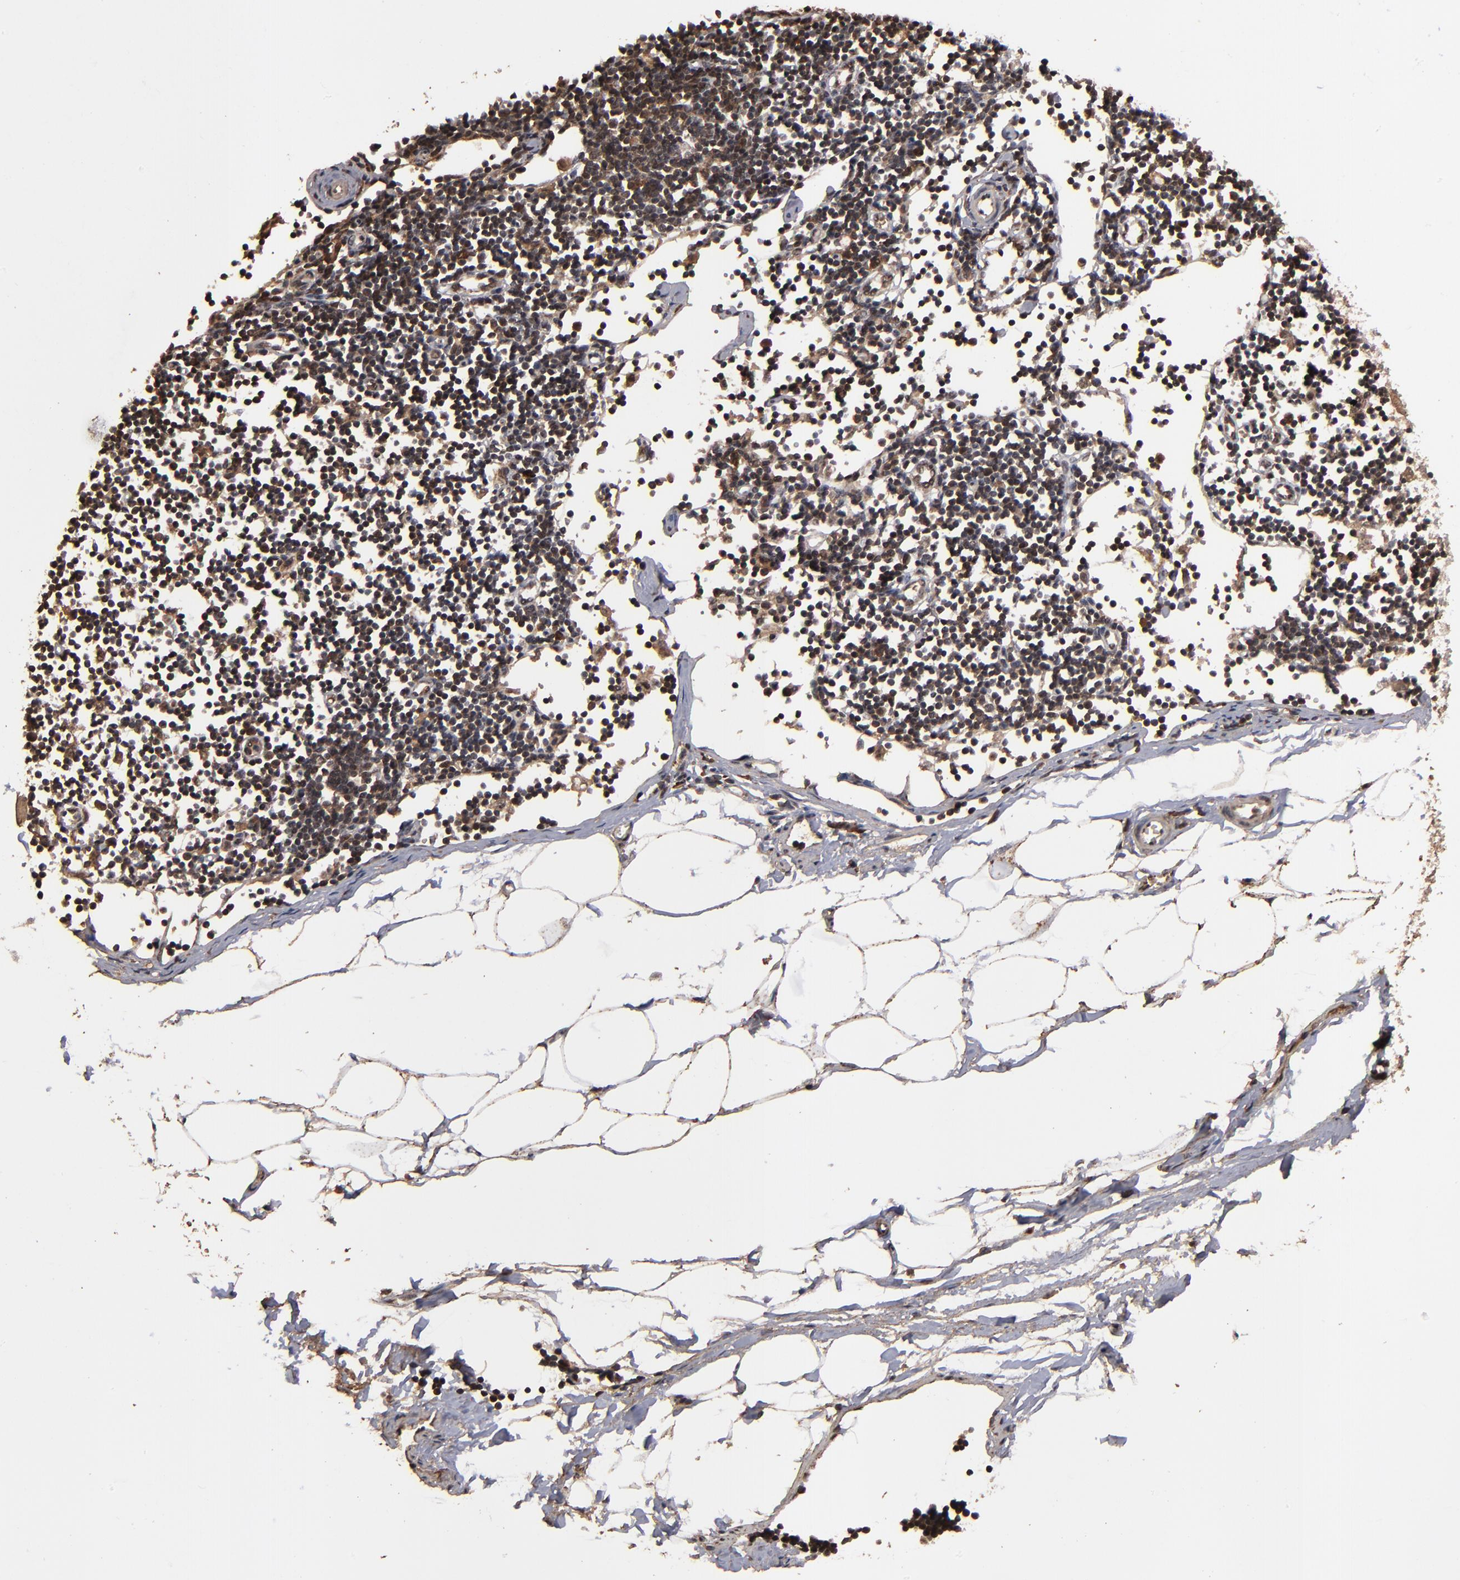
{"staining": {"intensity": "moderate", "quantity": ">75%", "location": "cytoplasmic/membranous,nuclear"}, "tissue": "adipose tissue", "cell_type": "Adipocytes", "image_type": "normal", "snomed": [{"axis": "morphology", "description": "Normal tissue, NOS"}, {"axis": "morphology", "description": "Adenocarcinoma, NOS"}, {"axis": "topography", "description": "Colon"}, {"axis": "topography", "description": "Peripheral nerve tissue"}], "caption": "The micrograph demonstrates staining of normal adipose tissue, revealing moderate cytoplasmic/membranous,nuclear protein staining (brown color) within adipocytes.", "gene": "NXF2B", "patient": {"sex": "male", "age": 14}}